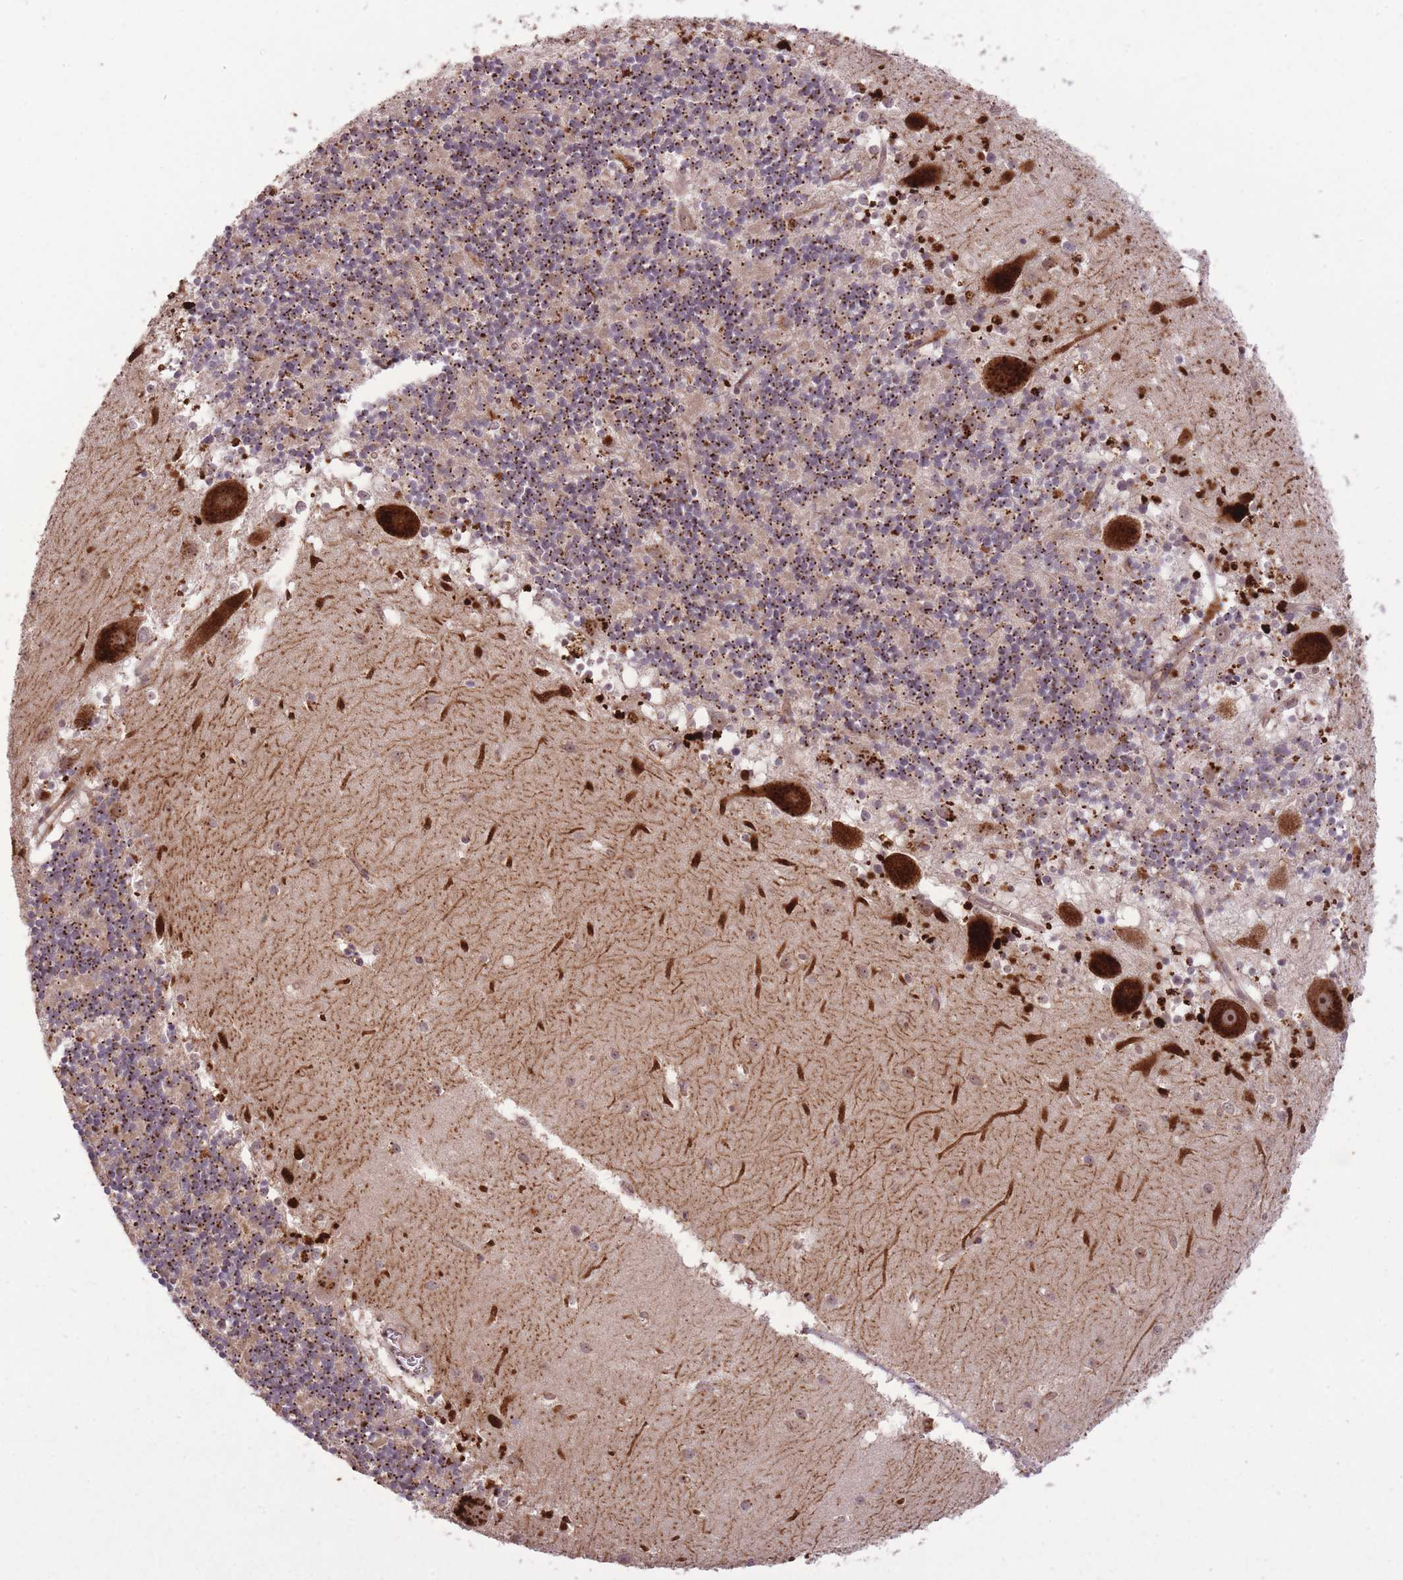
{"staining": {"intensity": "strong", "quantity": "25%-75%", "location": "cytoplasmic/membranous"}, "tissue": "cerebellum", "cell_type": "Cells in granular layer", "image_type": "normal", "snomed": [{"axis": "morphology", "description": "Normal tissue, NOS"}, {"axis": "topography", "description": "Cerebellum"}], "caption": "Protein expression analysis of normal human cerebellum reveals strong cytoplasmic/membranous staining in about 25%-75% of cells in granular layer. The staining is performed using DAB brown chromogen to label protein expression. The nuclei are counter-stained blue using hematoxylin.", "gene": "POLR3F", "patient": {"sex": "male", "age": 54}}